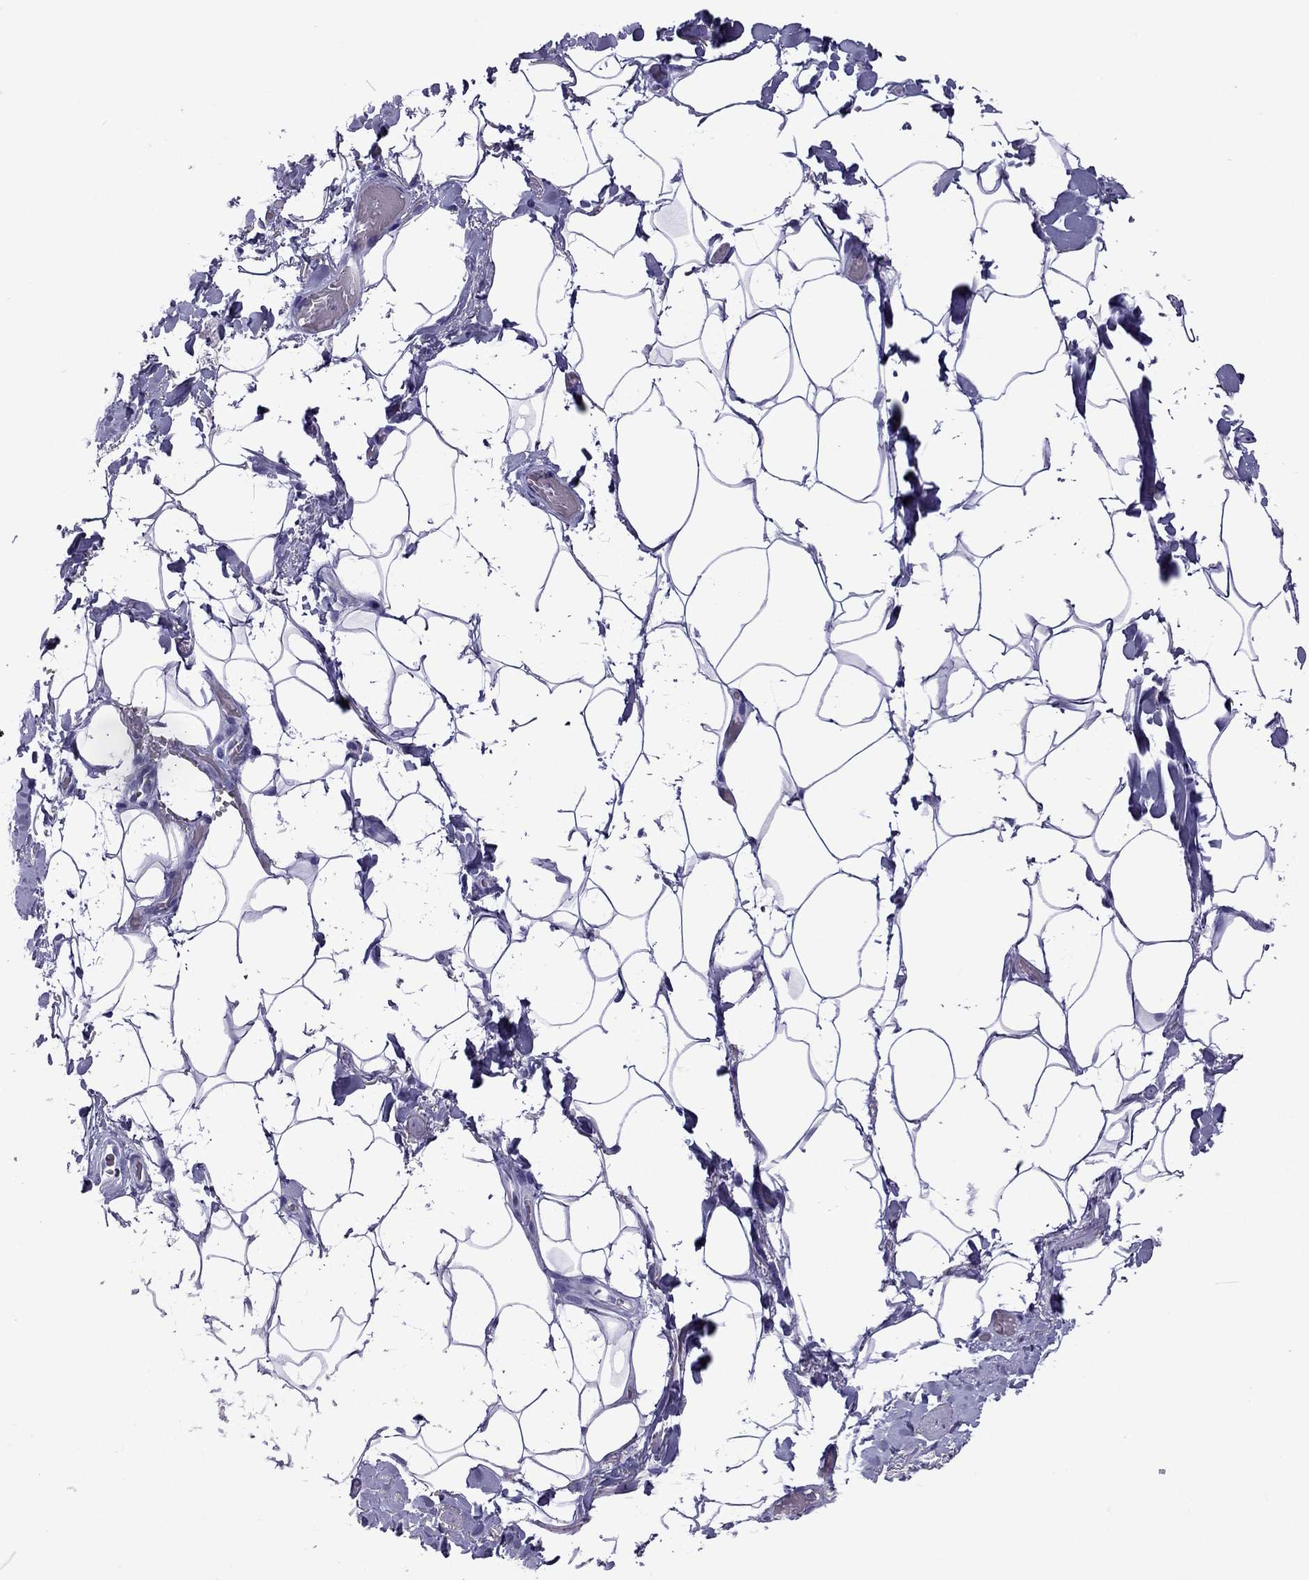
{"staining": {"intensity": "negative", "quantity": "none", "location": "none"}, "tissue": "adipose tissue", "cell_type": "Adipocytes", "image_type": "normal", "snomed": [{"axis": "morphology", "description": "Normal tissue, NOS"}, {"axis": "topography", "description": "Anal"}, {"axis": "topography", "description": "Peripheral nerve tissue"}], "caption": "IHC image of normal adipose tissue stained for a protein (brown), which demonstrates no expression in adipocytes. (DAB (3,3'-diaminobenzidine) immunohistochemistry with hematoxylin counter stain).", "gene": "MYL11", "patient": {"sex": "male", "age": 53}}